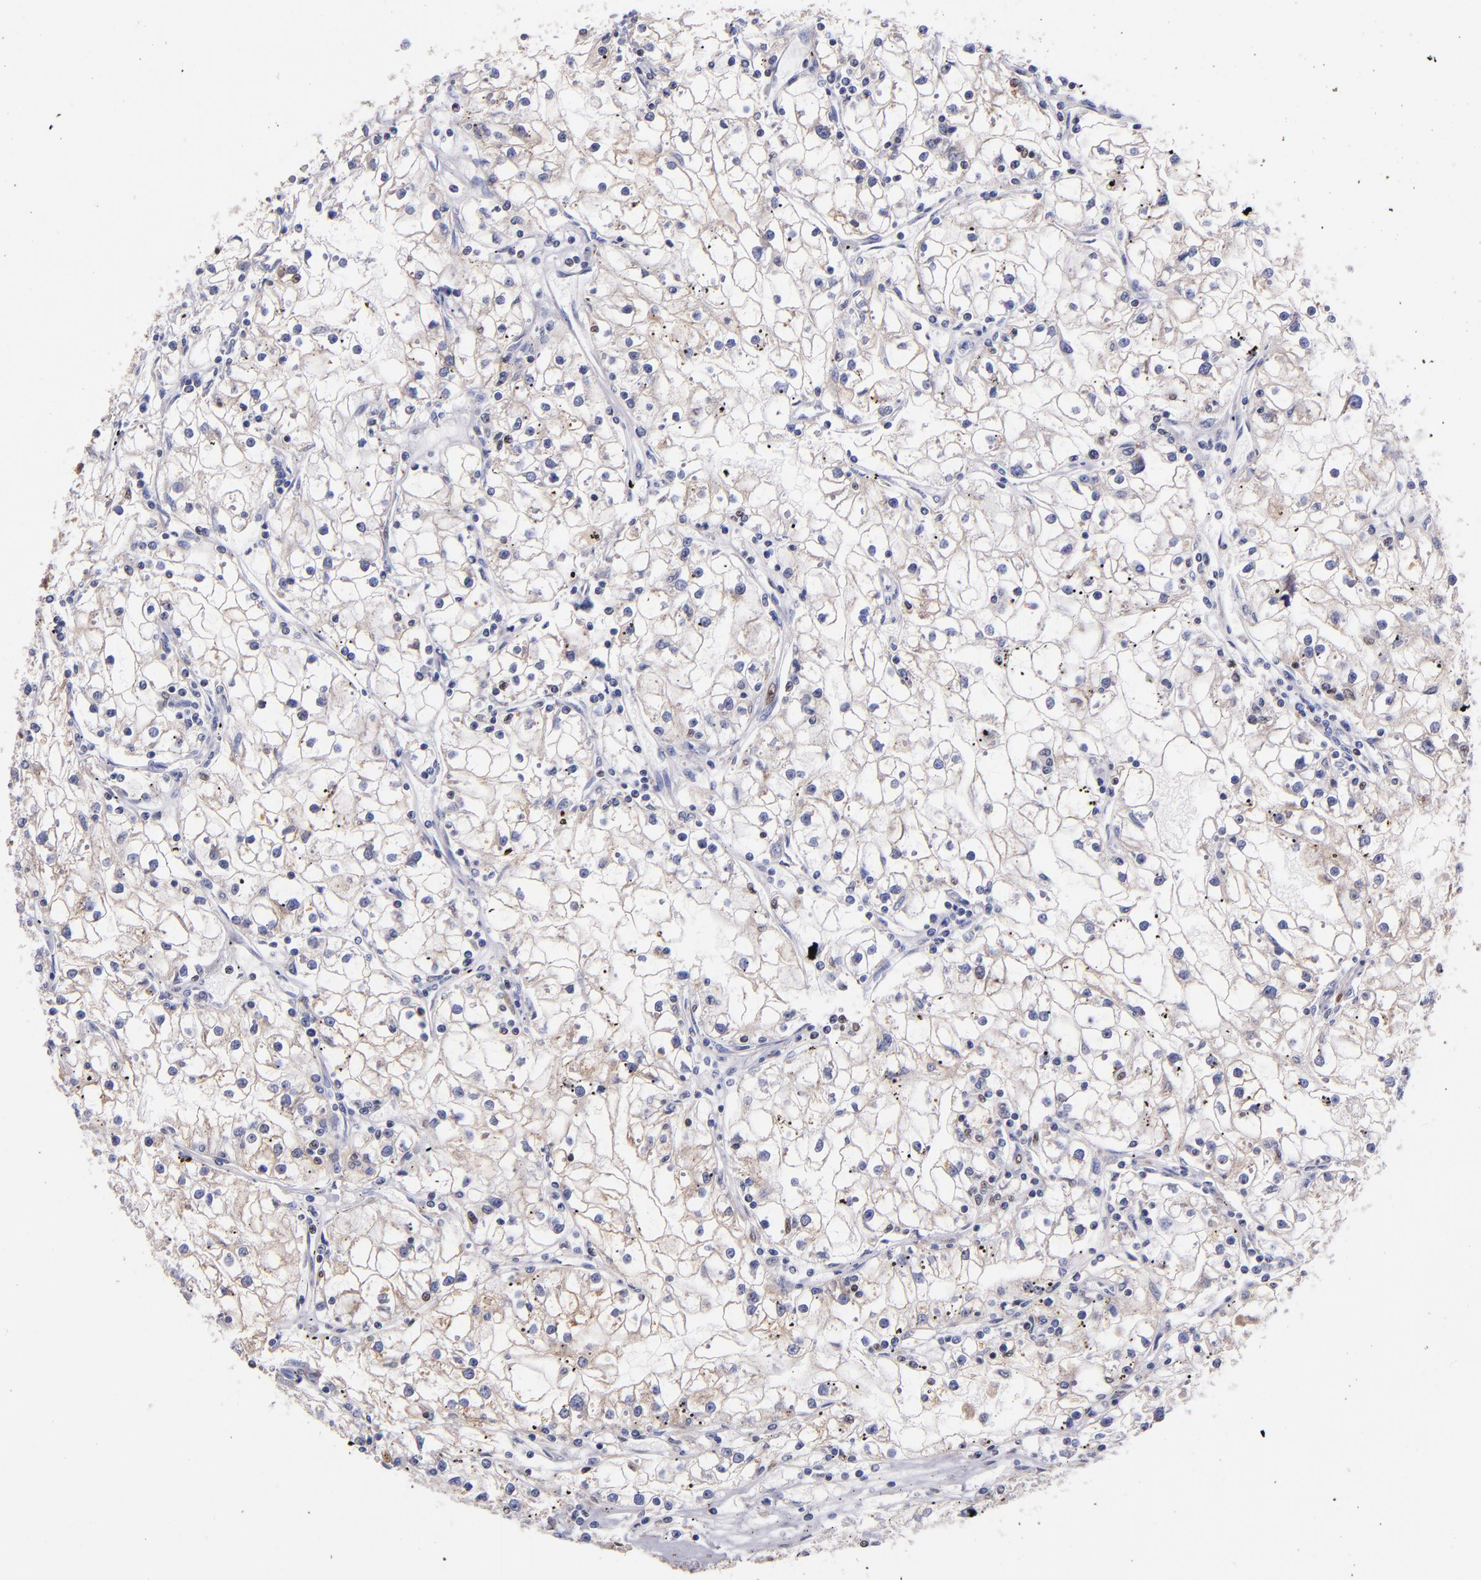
{"staining": {"intensity": "negative", "quantity": "none", "location": "none"}, "tissue": "renal cancer", "cell_type": "Tumor cells", "image_type": "cancer", "snomed": [{"axis": "morphology", "description": "Adenocarcinoma, NOS"}, {"axis": "topography", "description": "Kidney"}], "caption": "An image of renal cancer stained for a protein reveals no brown staining in tumor cells. (Brightfield microscopy of DAB IHC at high magnification).", "gene": "SRF", "patient": {"sex": "male", "age": 56}}